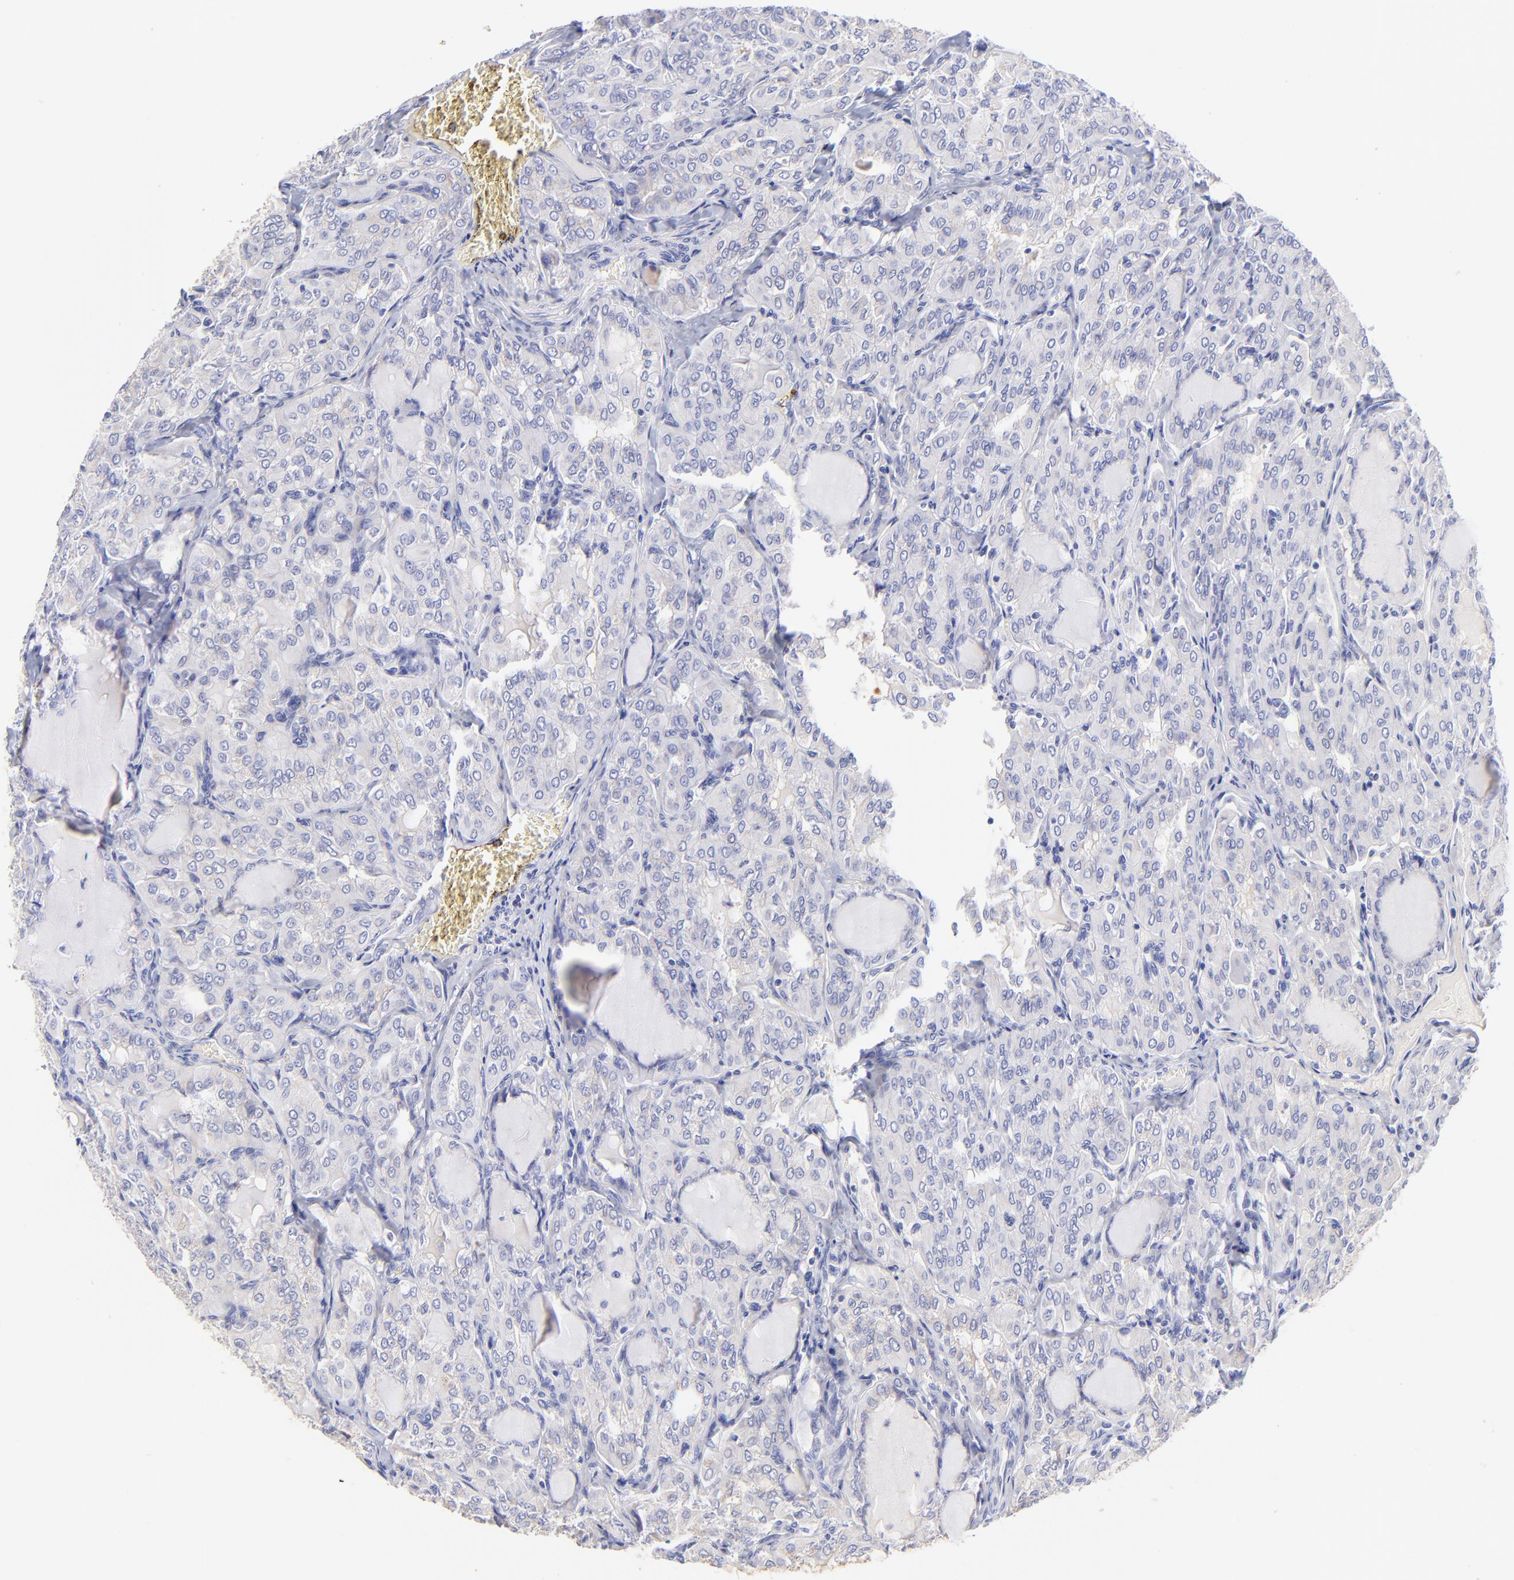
{"staining": {"intensity": "negative", "quantity": "none", "location": "none"}, "tissue": "thyroid cancer", "cell_type": "Tumor cells", "image_type": "cancer", "snomed": [{"axis": "morphology", "description": "Papillary adenocarcinoma, NOS"}, {"axis": "topography", "description": "Thyroid gland"}], "caption": "Human thyroid cancer (papillary adenocarcinoma) stained for a protein using immunohistochemistry (IHC) displays no positivity in tumor cells.", "gene": "ASB9", "patient": {"sex": "male", "age": 20}}